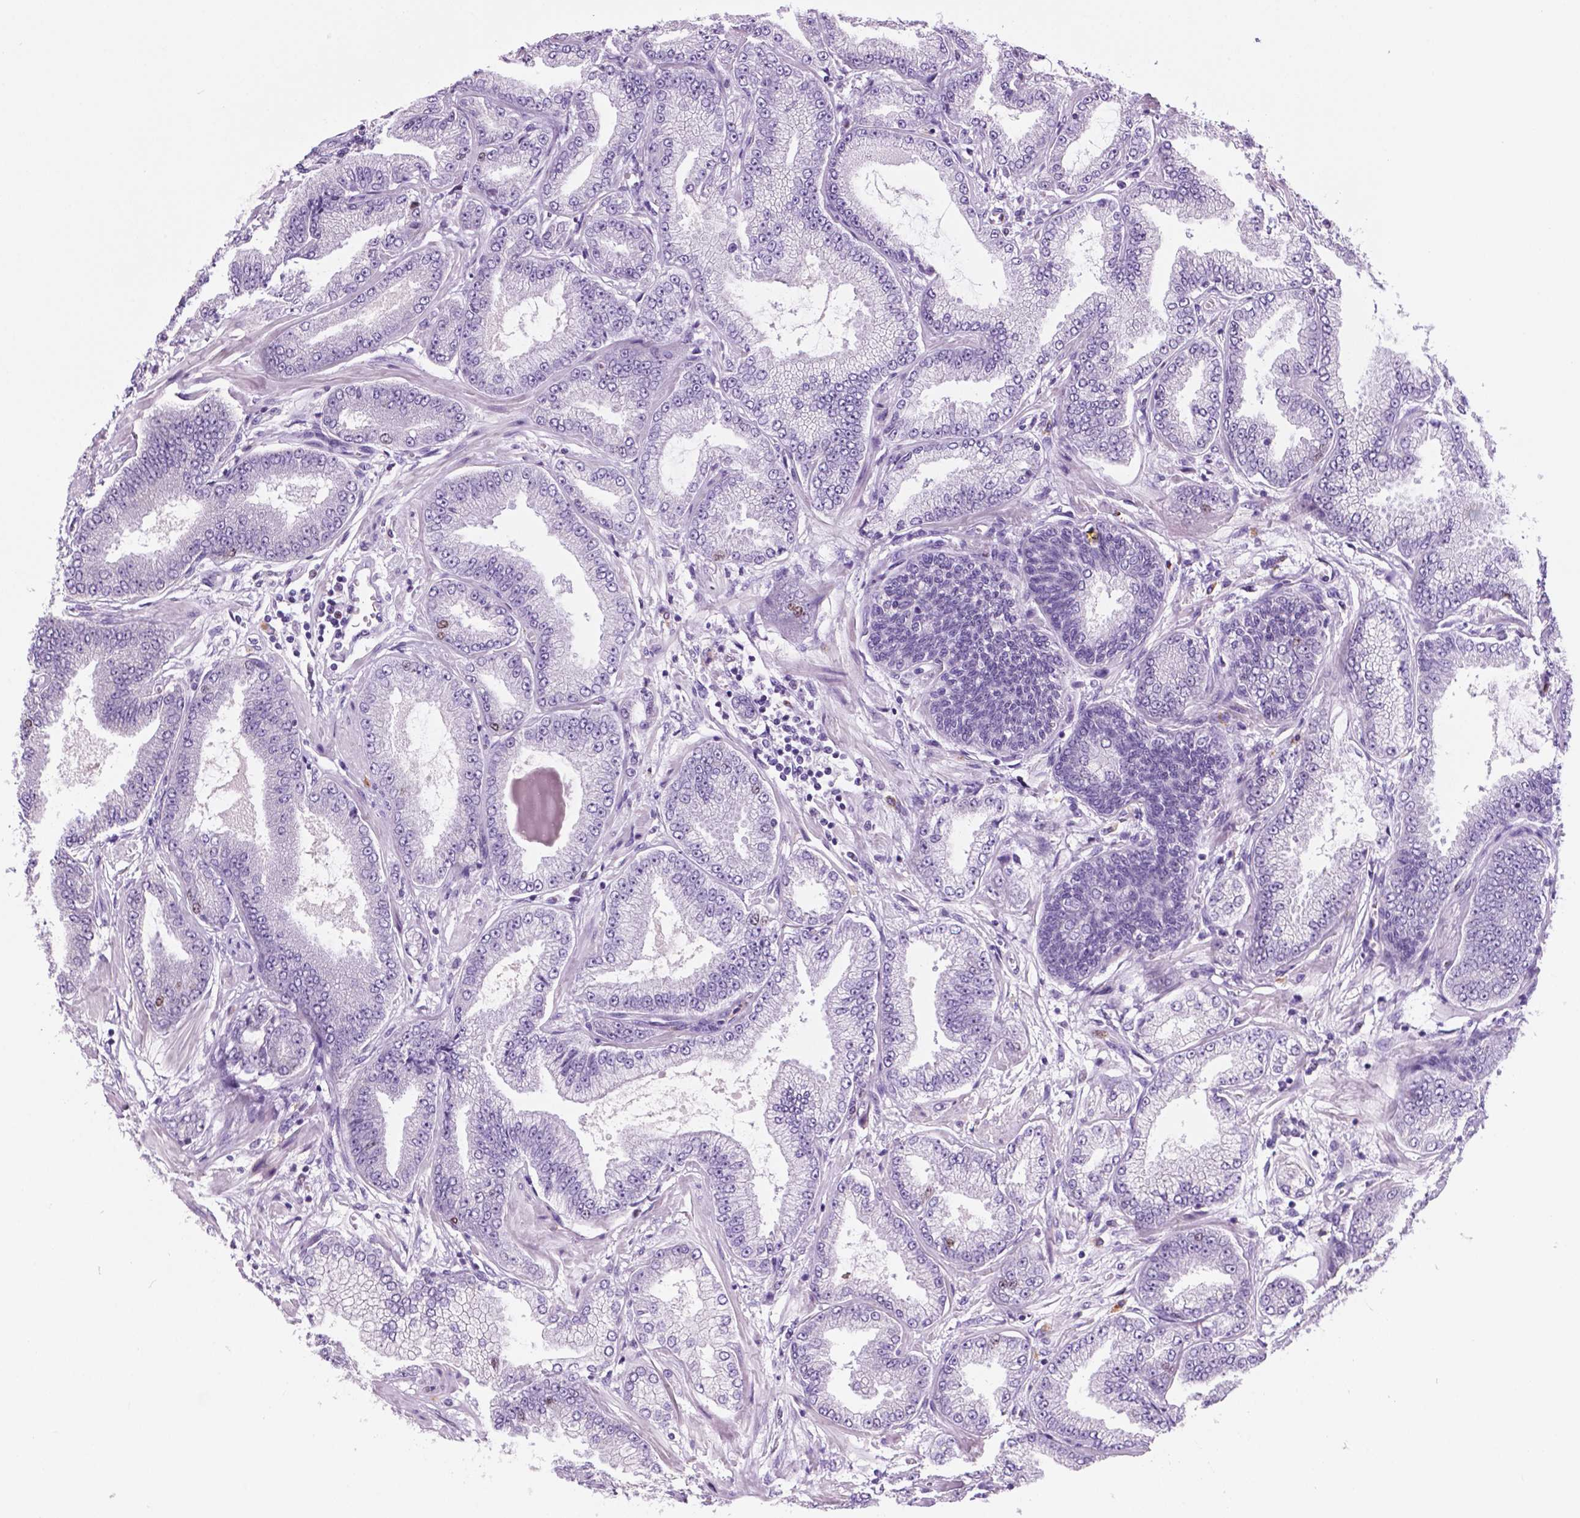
{"staining": {"intensity": "negative", "quantity": "none", "location": "none"}, "tissue": "prostate cancer", "cell_type": "Tumor cells", "image_type": "cancer", "snomed": [{"axis": "morphology", "description": "Adenocarcinoma, Low grade"}, {"axis": "topography", "description": "Prostate"}], "caption": "Immunohistochemistry (IHC) histopathology image of neoplastic tissue: human prostate low-grade adenocarcinoma stained with DAB reveals no significant protein staining in tumor cells. (DAB IHC with hematoxylin counter stain).", "gene": "NCAPH2", "patient": {"sex": "male", "age": 55}}